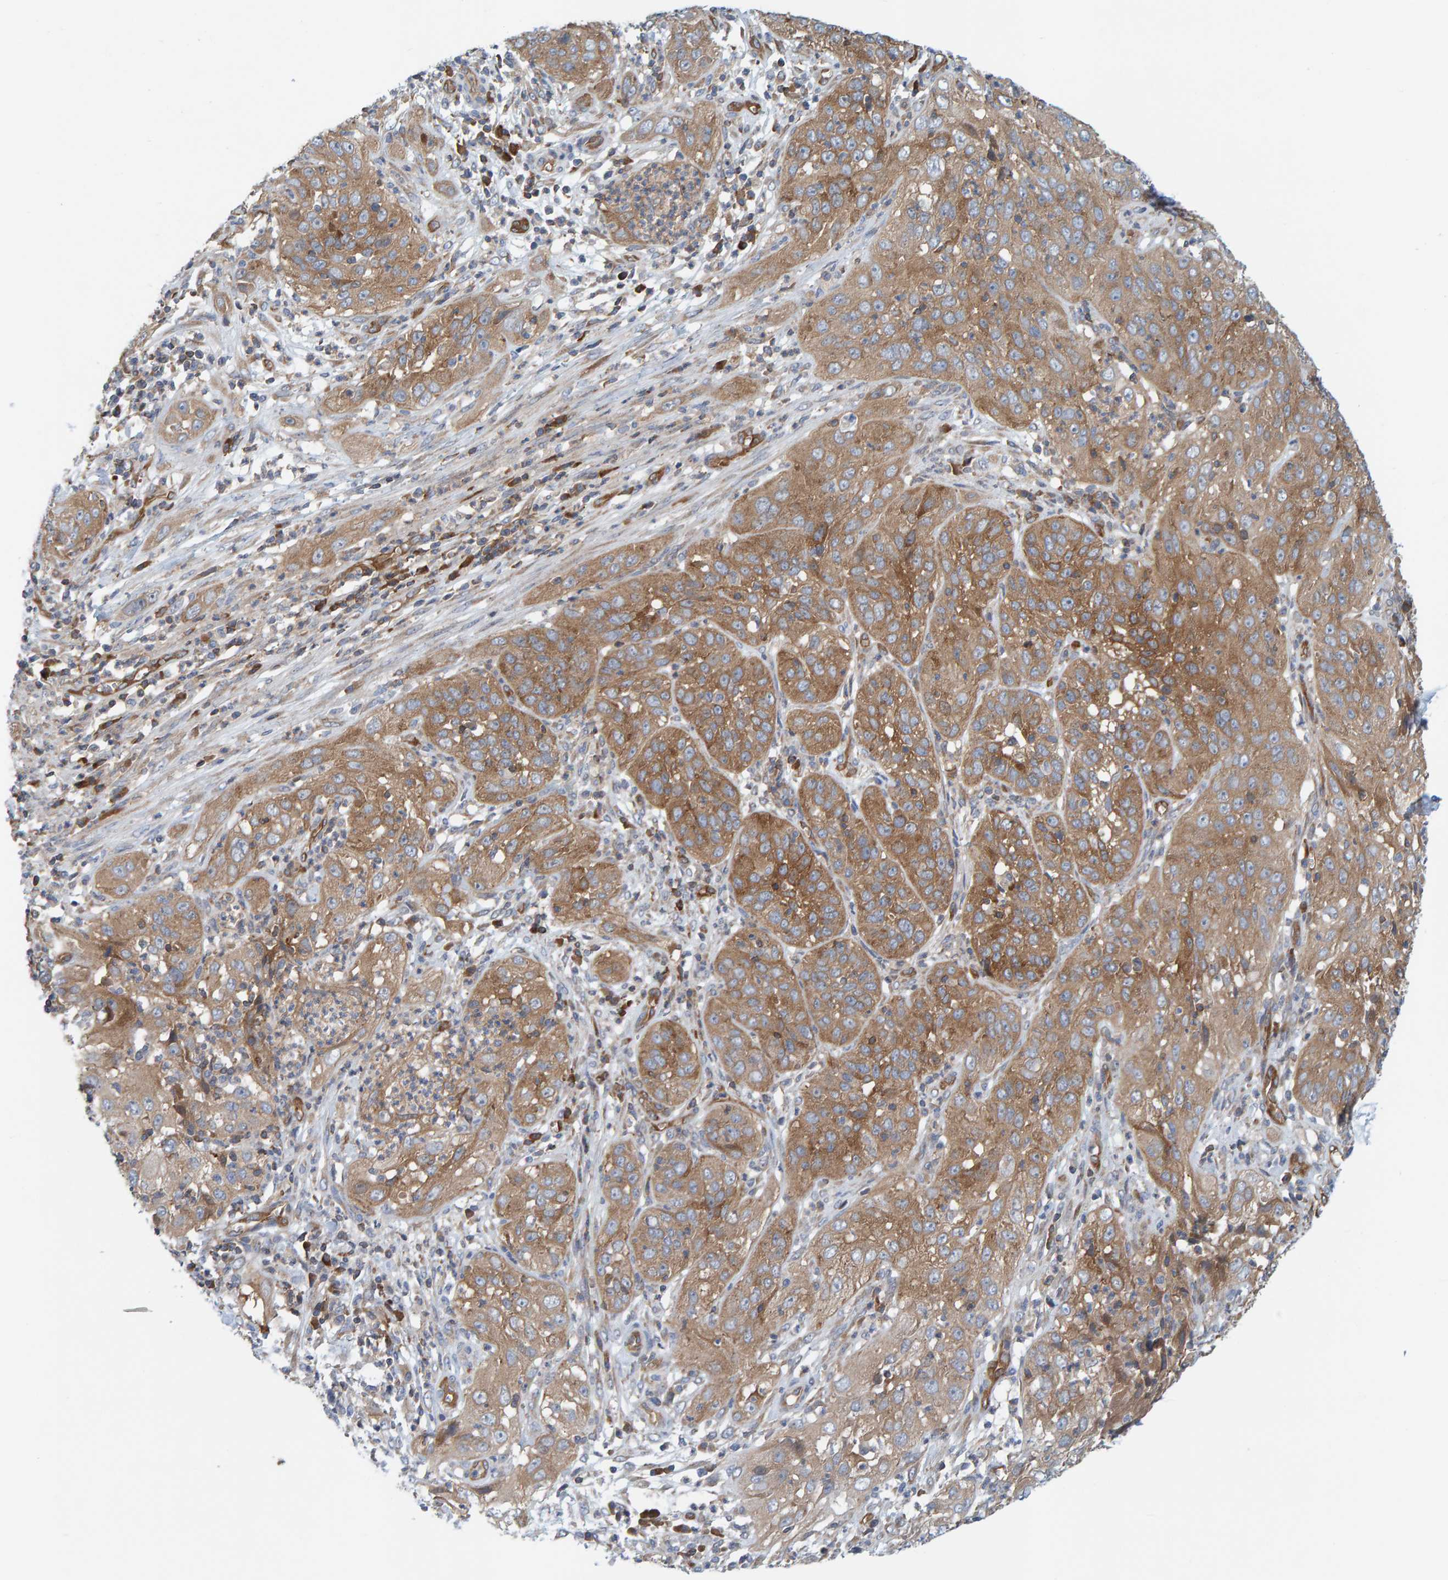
{"staining": {"intensity": "moderate", "quantity": ">75%", "location": "cytoplasmic/membranous"}, "tissue": "cervical cancer", "cell_type": "Tumor cells", "image_type": "cancer", "snomed": [{"axis": "morphology", "description": "Squamous cell carcinoma, NOS"}, {"axis": "topography", "description": "Cervix"}], "caption": "Immunohistochemistry (IHC) histopathology image of neoplastic tissue: human cervical cancer stained using IHC displays medium levels of moderate protein expression localized specifically in the cytoplasmic/membranous of tumor cells, appearing as a cytoplasmic/membranous brown color.", "gene": "PRKD2", "patient": {"sex": "female", "age": 32}}